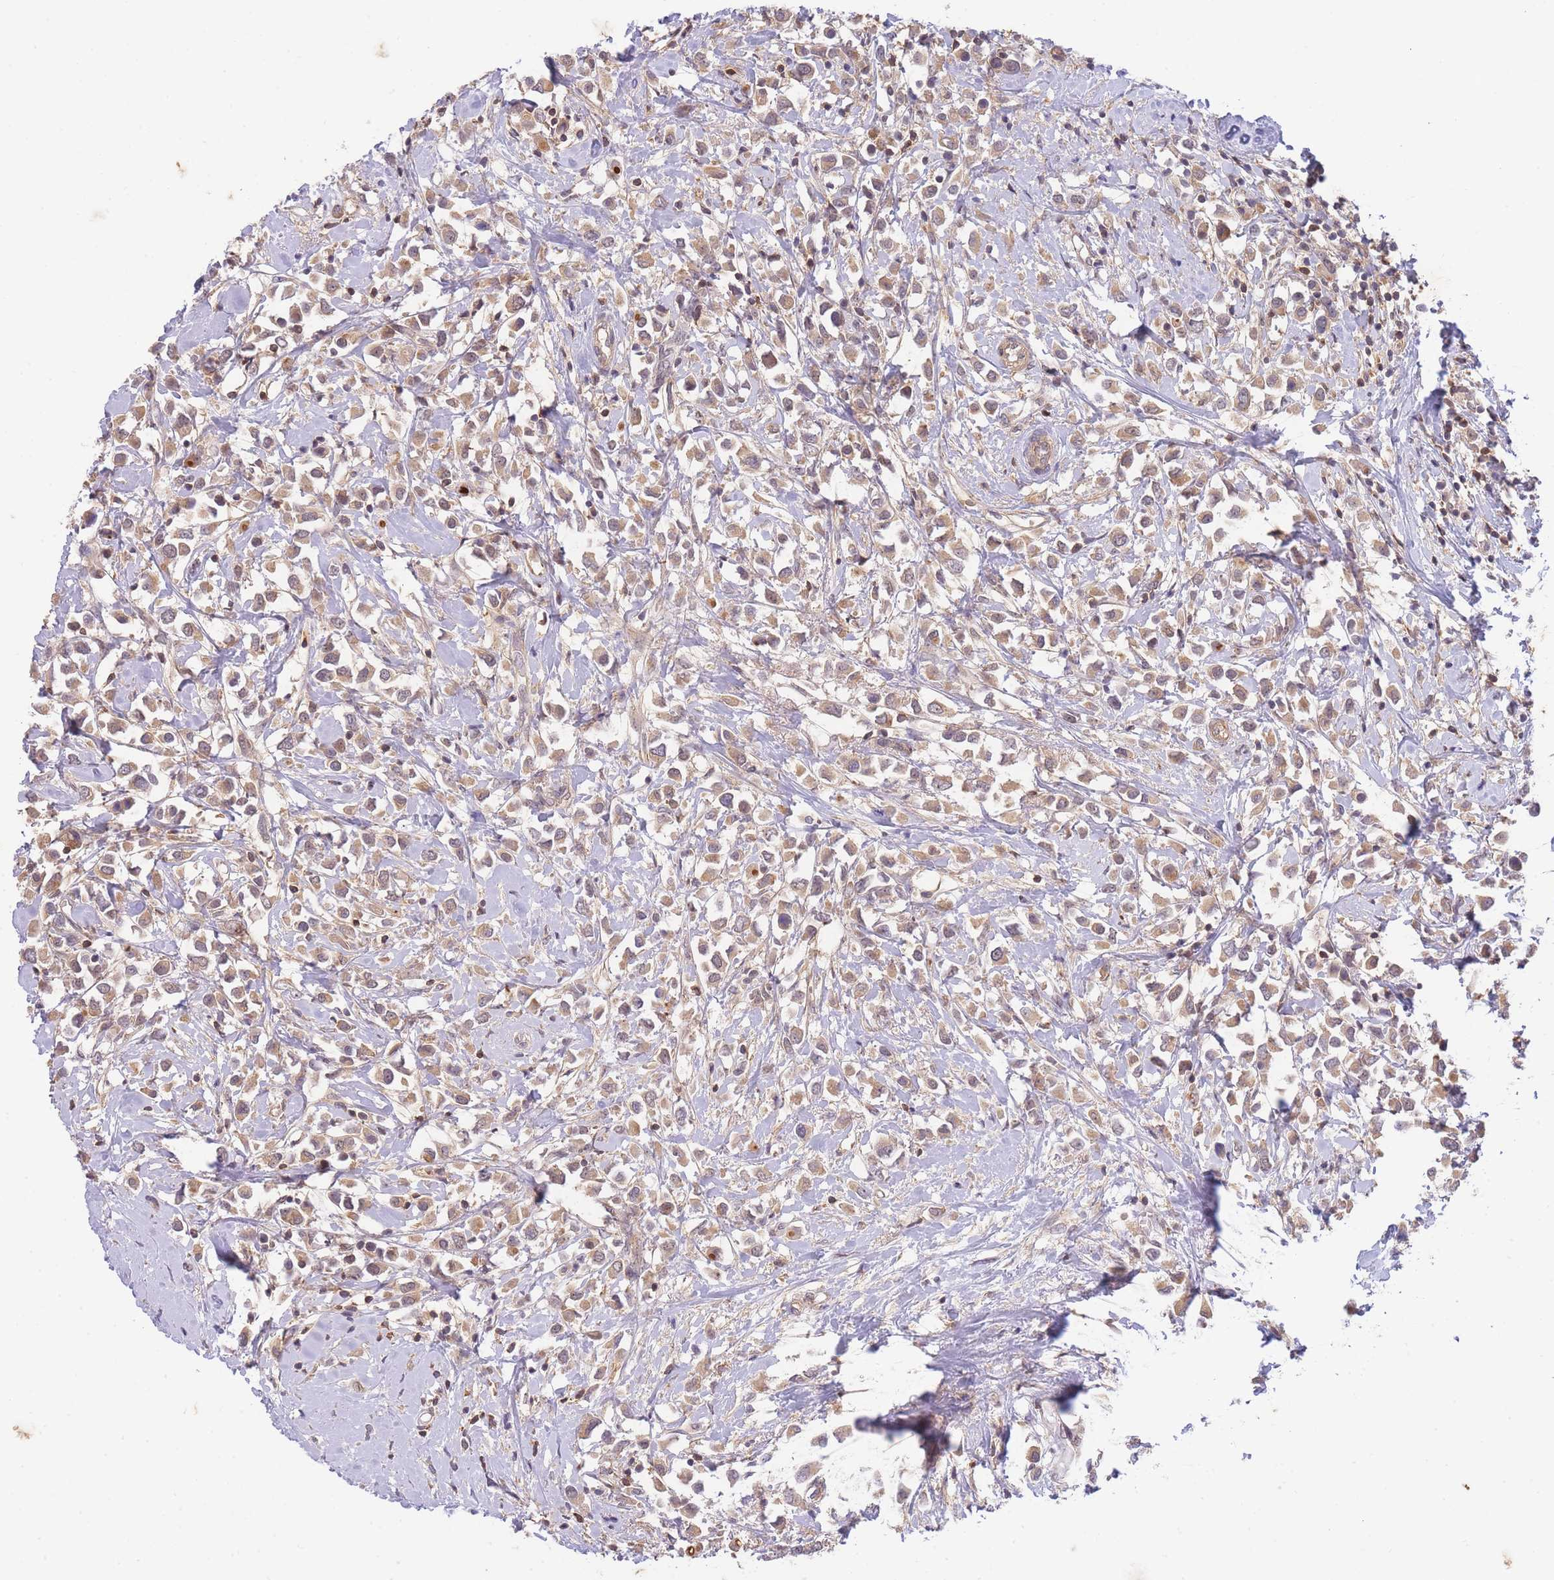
{"staining": {"intensity": "moderate", "quantity": ">75%", "location": "cytoplasmic/membranous"}, "tissue": "breast cancer", "cell_type": "Tumor cells", "image_type": "cancer", "snomed": [{"axis": "morphology", "description": "Duct carcinoma"}, {"axis": "topography", "description": "Breast"}], "caption": "Immunohistochemistry (IHC) image of human breast intraductal carcinoma stained for a protein (brown), which shows medium levels of moderate cytoplasmic/membranous staining in approximately >75% of tumor cells.", "gene": "ST8SIA4", "patient": {"sex": "female", "age": 61}}